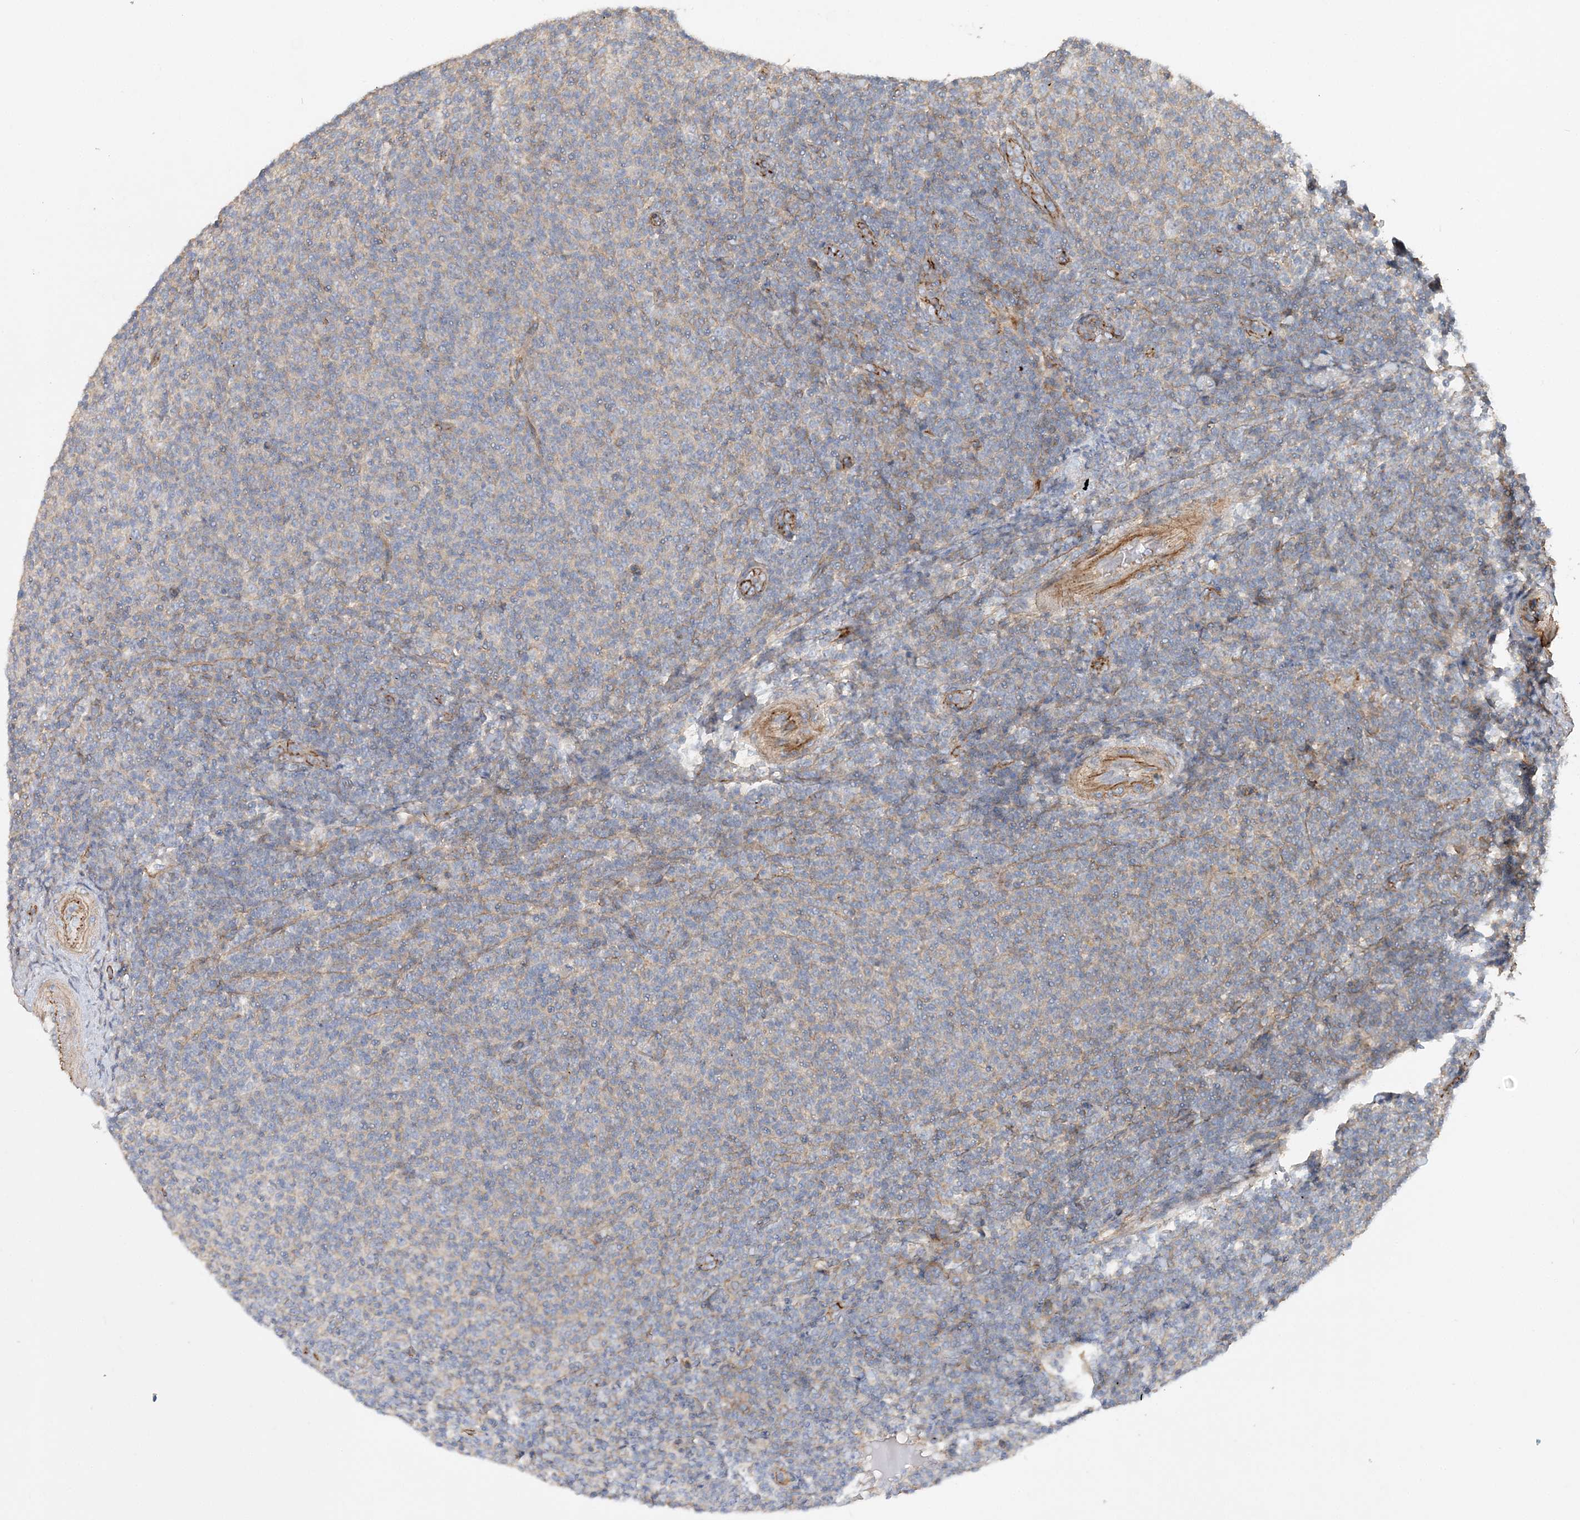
{"staining": {"intensity": "weak", "quantity": "25%-75%", "location": "cytoplasmic/membranous"}, "tissue": "lymphoma", "cell_type": "Tumor cells", "image_type": "cancer", "snomed": [{"axis": "morphology", "description": "Malignant lymphoma, non-Hodgkin's type, Low grade"}, {"axis": "topography", "description": "Lymph node"}], "caption": "IHC of lymphoma reveals low levels of weak cytoplasmic/membranous positivity in about 25%-75% of tumor cells. (IHC, brightfield microscopy, high magnification).", "gene": "PIGC", "patient": {"sex": "male", "age": 66}}